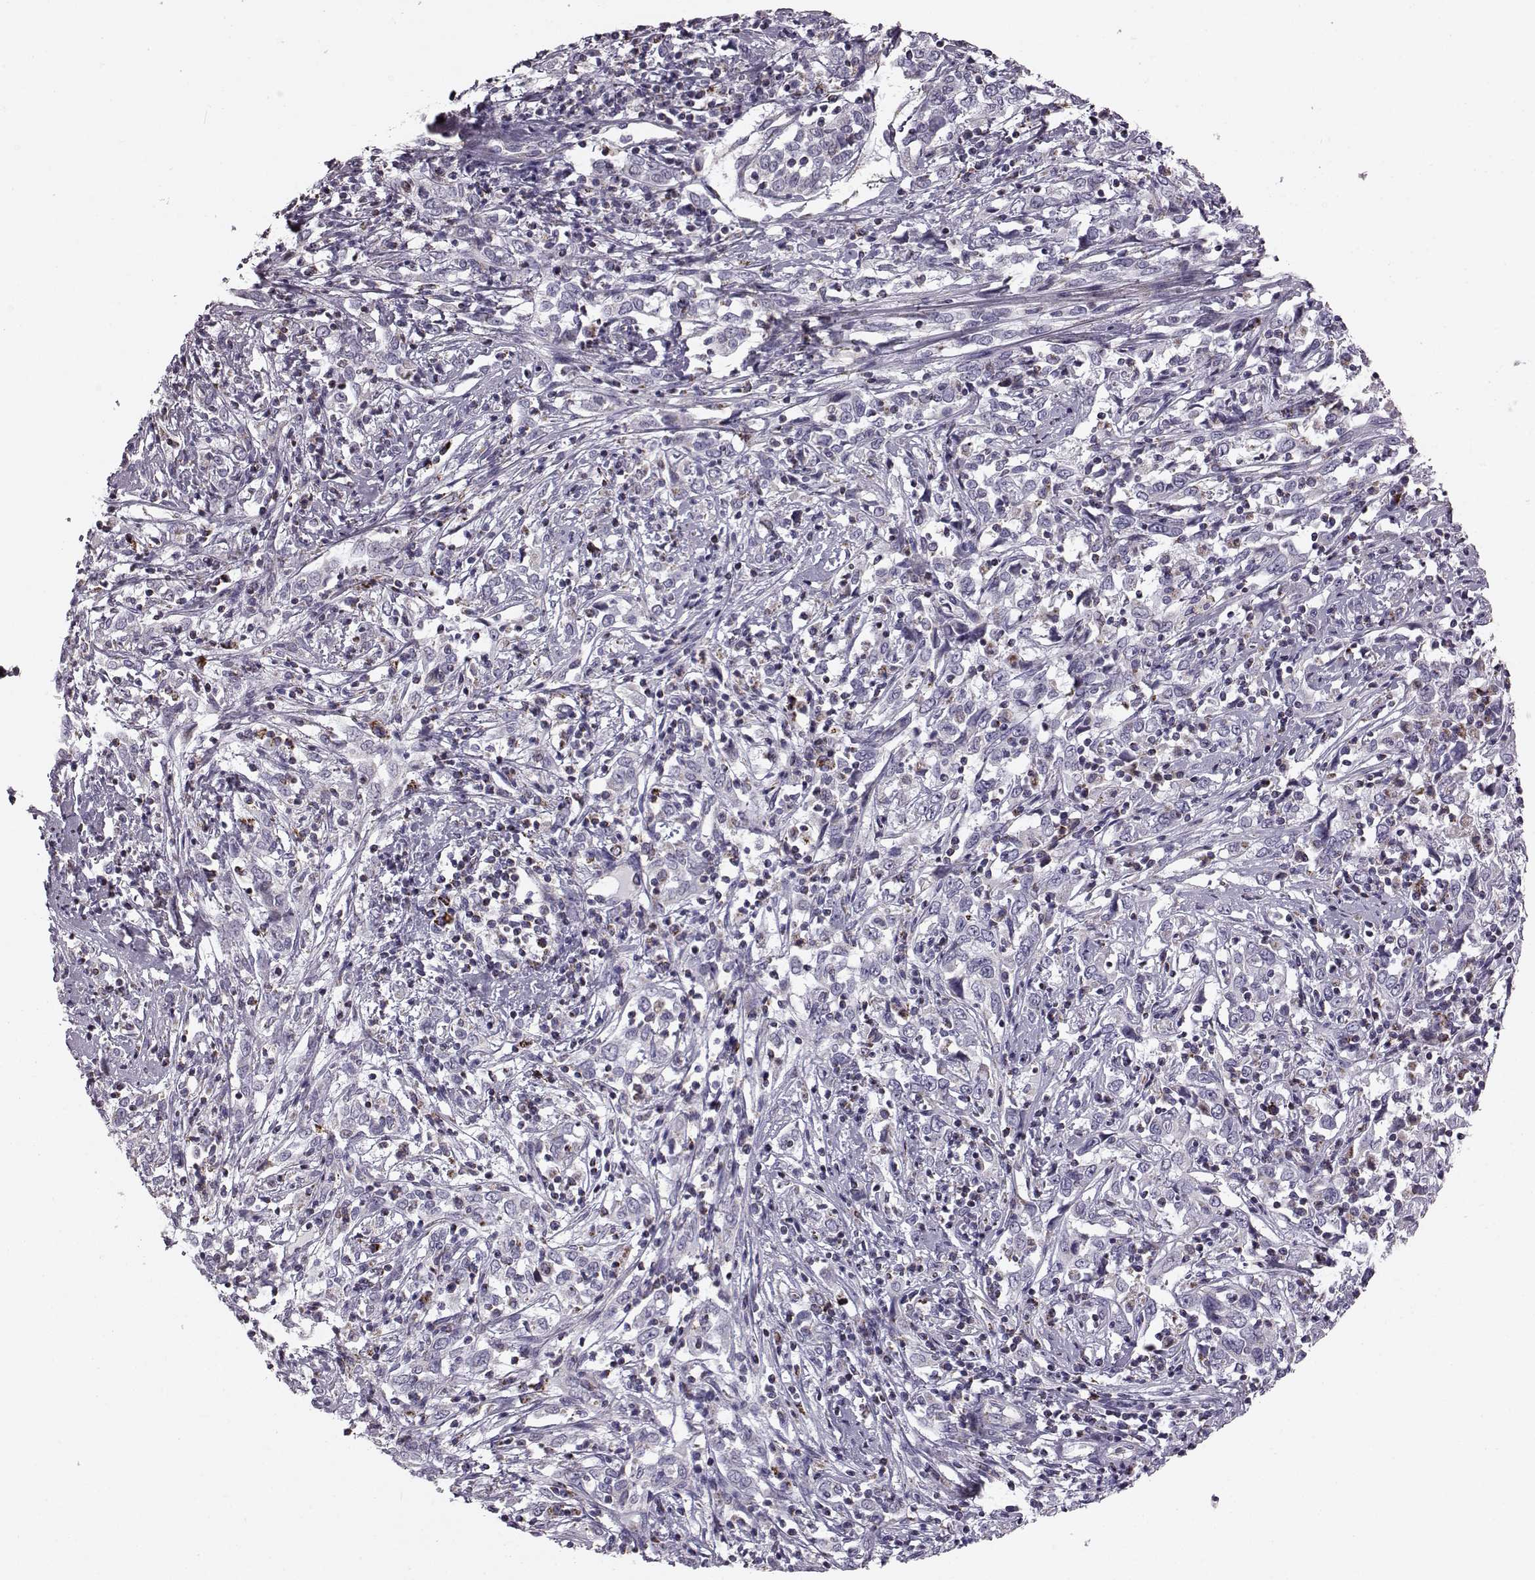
{"staining": {"intensity": "weak", "quantity": "<25%", "location": "cytoplasmic/membranous"}, "tissue": "cervical cancer", "cell_type": "Tumor cells", "image_type": "cancer", "snomed": [{"axis": "morphology", "description": "Adenocarcinoma, NOS"}, {"axis": "topography", "description": "Cervix"}], "caption": "A photomicrograph of human cervical cancer (adenocarcinoma) is negative for staining in tumor cells.", "gene": "ATP5MF", "patient": {"sex": "female", "age": 40}}